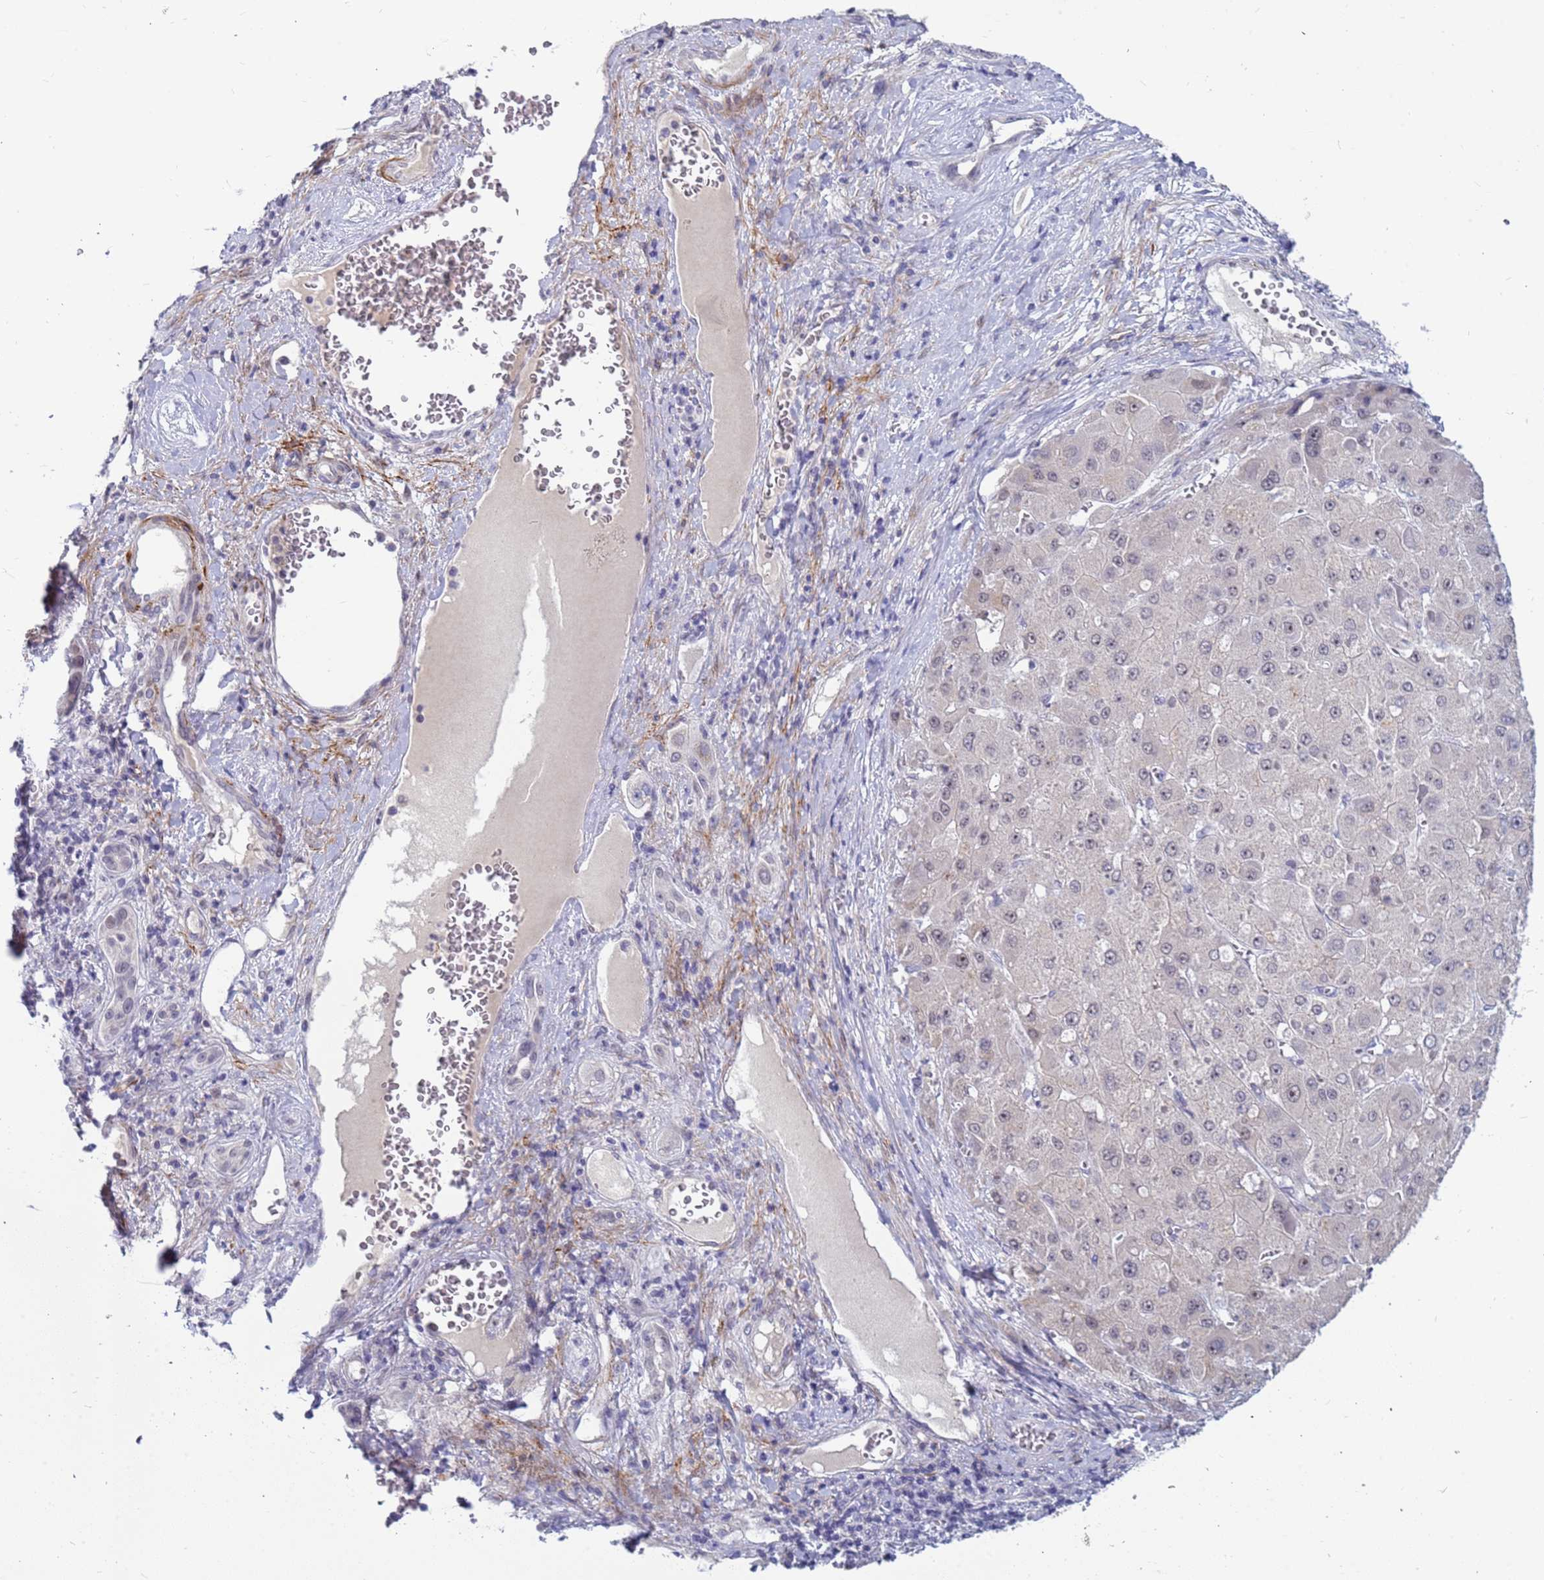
{"staining": {"intensity": "weak", "quantity": "25%-75%", "location": "nuclear"}, "tissue": "liver cancer", "cell_type": "Tumor cells", "image_type": "cancer", "snomed": [{"axis": "morphology", "description": "Carcinoma, Hepatocellular, NOS"}, {"axis": "topography", "description": "Liver"}], "caption": "Human liver cancer (hepatocellular carcinoma) stained with a protein marker reveals weak staining in tumor cells.", "gene": "CXorf65", "patient": {"sex": "female", "age": 73}}